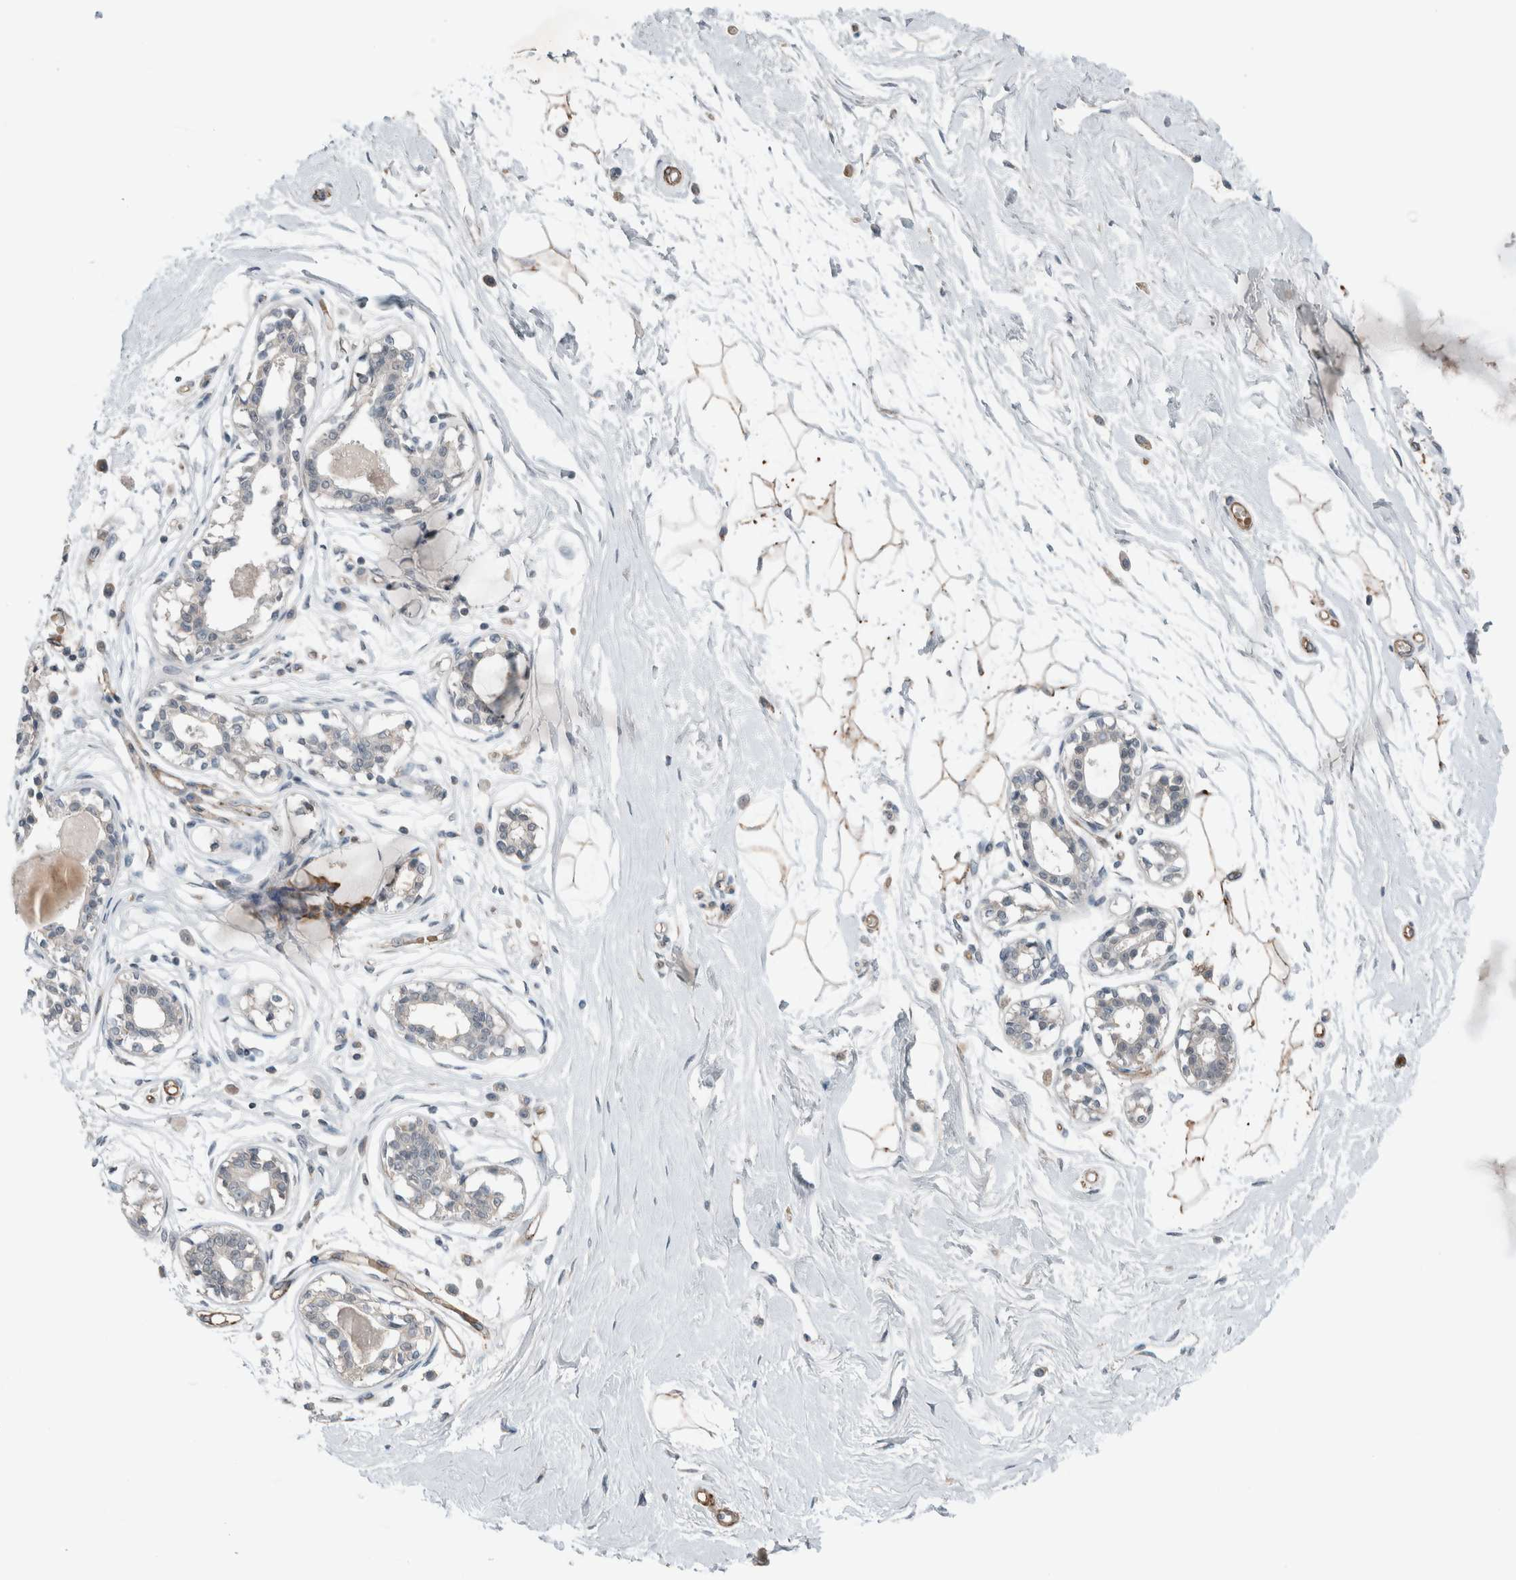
{"staining": {"intensity": "weak", "quantity": "25%-75%", "location": "cytoplasmic/membranous"}, "tissue": "breast", "cell_type": "Adipocytes", "image_type": "normal", "snomed": [{"axis": "morphology", "description": "Normal tissue, NOS"}, {"axis": "topography", "description": "Breast"}], "caption": "IHC (DAB) staining of benign human breast shows weak cytoplasmic/membranous protein expression in approximately 25%-75% of adipocytes. (DAB = brown stain, brightfield microscopy at high magnification).", "gene": "JADE2", "patient": {"sex": "female", "age": 45}}